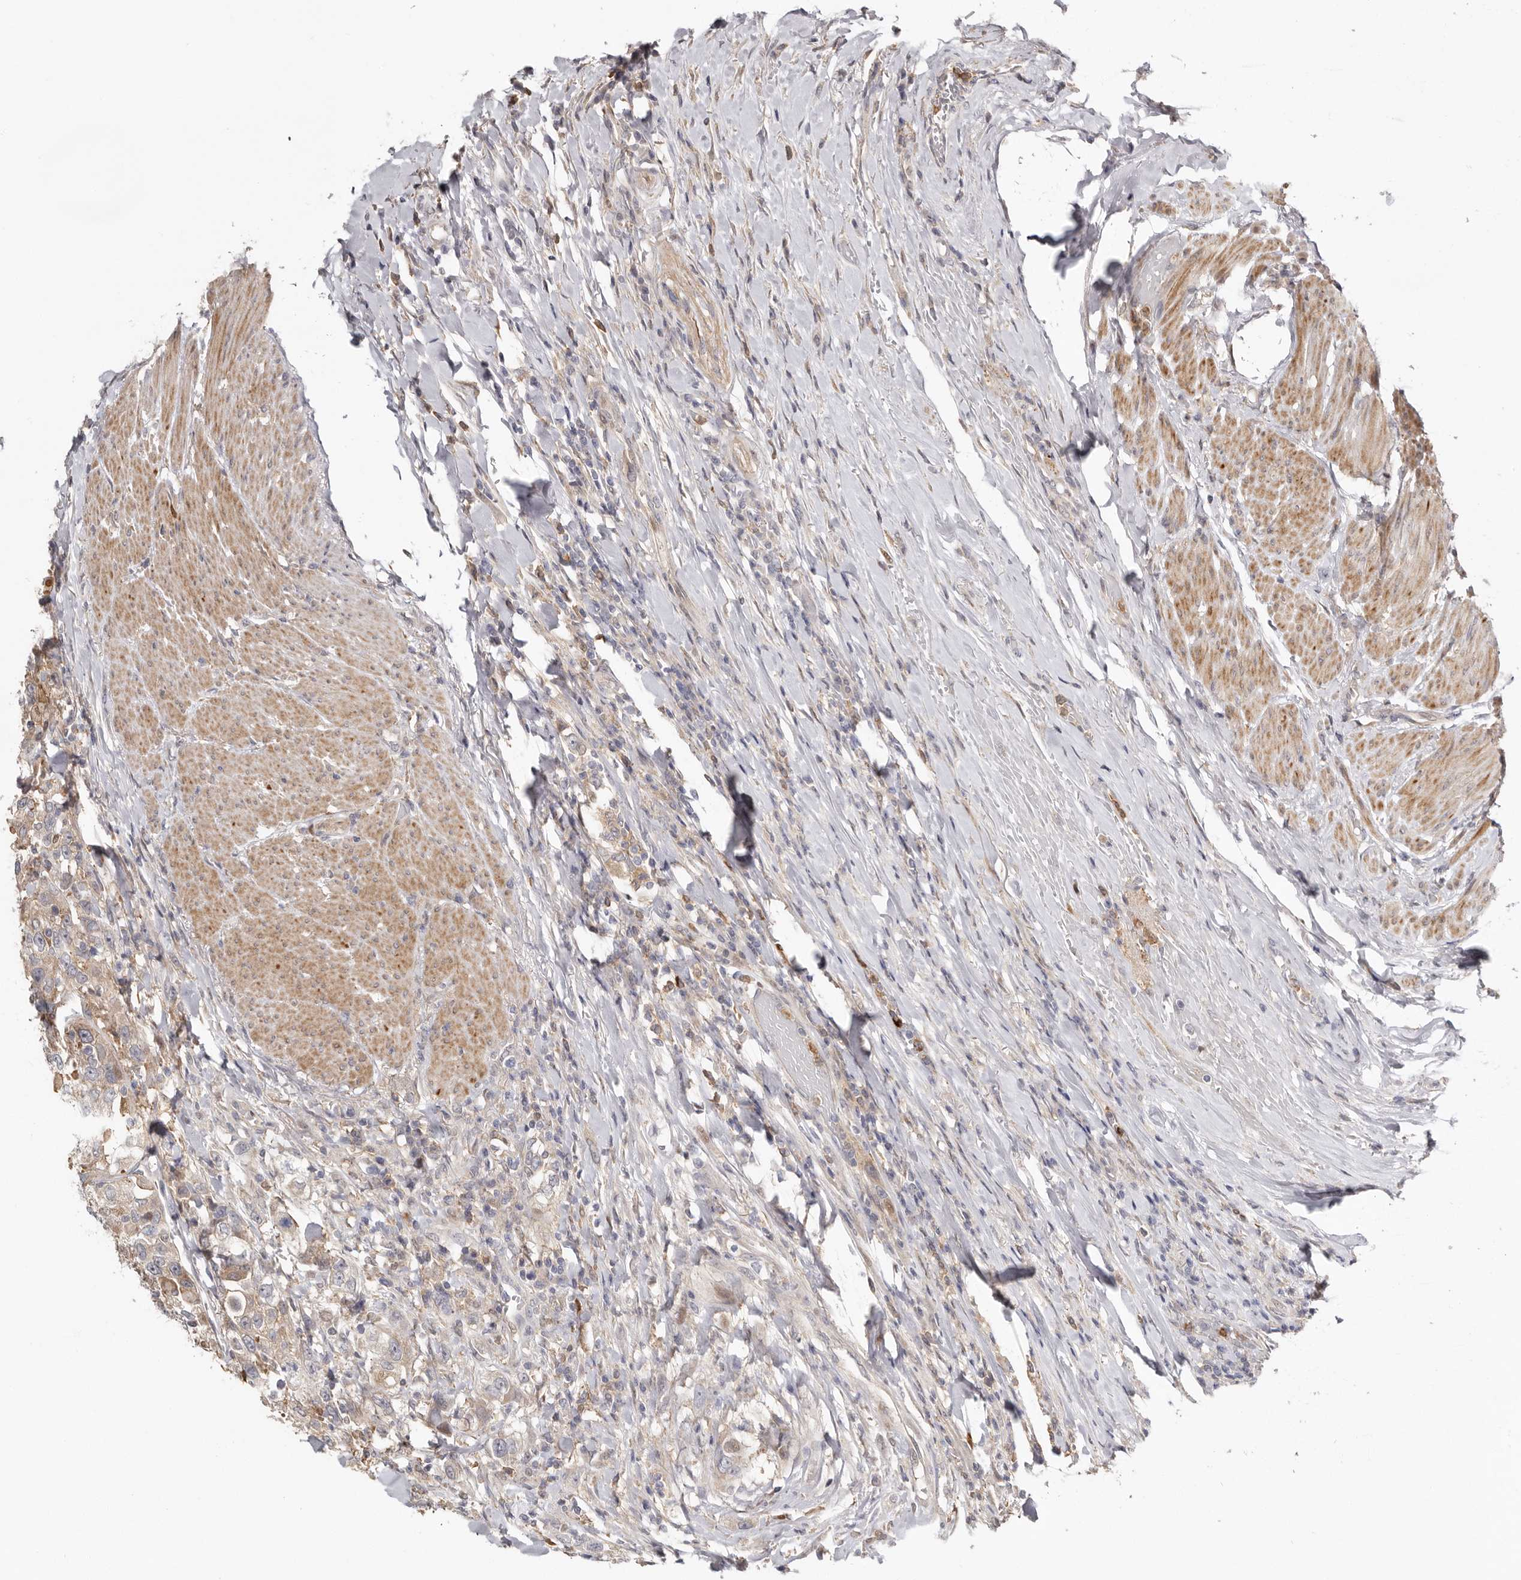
{"staining": {"intensity": "weak", "quantity": "25%-75%", "location": "cytoplasmic/membranous"}, "tissue": "urothelial cancer", "cell_type": "Tumor cells", "image_type": "cancer", "snomed": [{"axis": "morphology", "description": "Urothelial carcinoma, High grade"}, {"axis": "topography", "description": "Urinary bladder"}], "caption": "Brown immunohistochemical staining in high-grade urothelial carcinoma displays weak cytoplasmic/membranous staining in approximately 25%-75% of tumor cells. Immunohistochemistry (ihc) stains the protein of interest in brown and the nuclei are stained blue.", "gene": "MSRB2", "patient": {"sex": "female", "age": 80}}